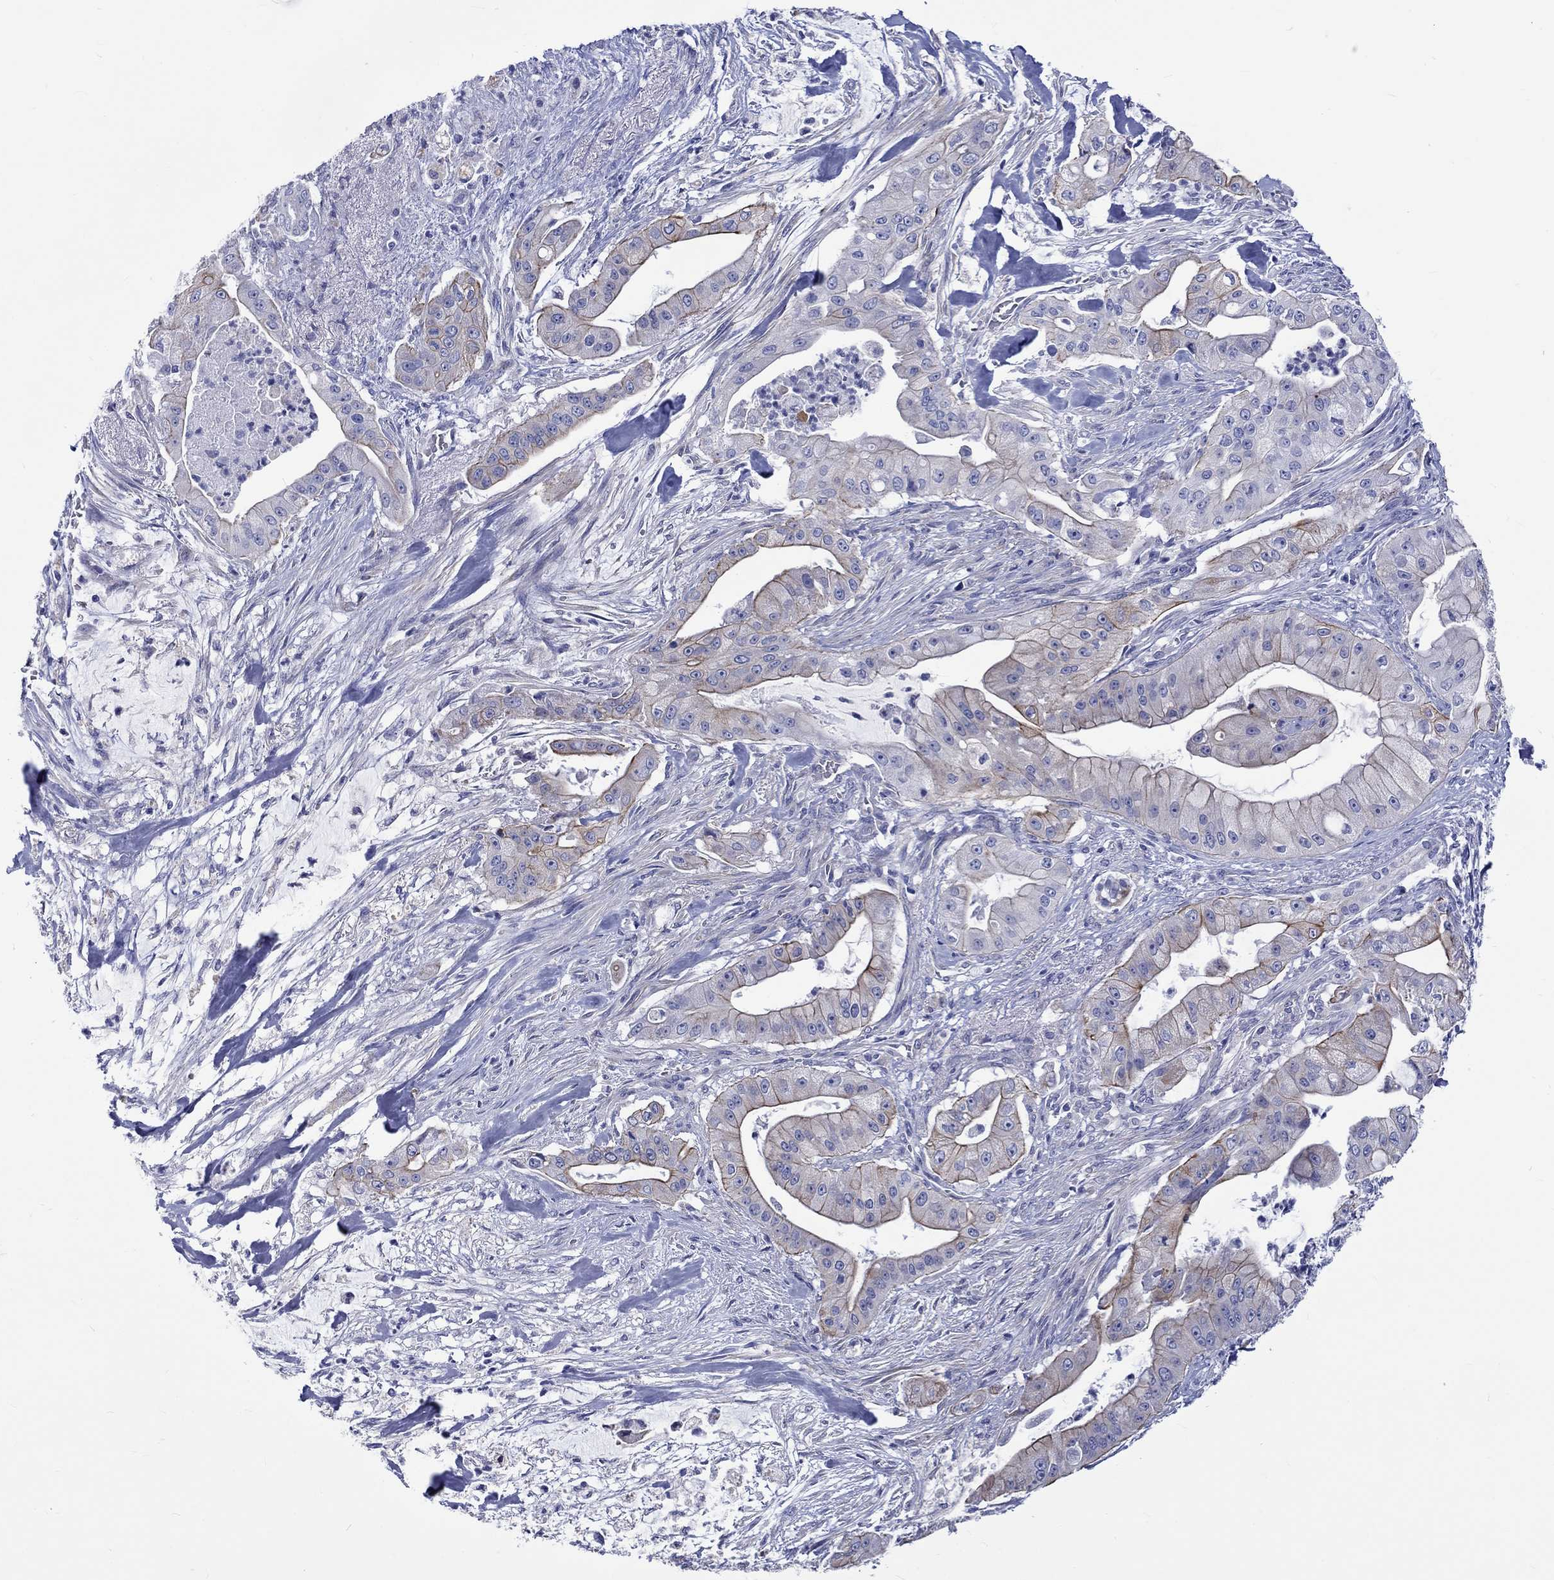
{"staining": {"intensity": "moderate", "quantity": "25%-75%", "location": "cytoplasmic/membranous"}, "tissue": "pancreatic cancer", "cell_type": "Tumor cells", "image_type": "cancer", "snomed": [{"axis": "morphology", "description": "Normal tissue, NOS"}, {"axis": "morphology", "description": "Inflammation, NOS"}, {"axis": "morphology", "description": "Adenocarcinoma, NOS"}, {"axis": "topography", "description": "Pancreas"}], "caption": "Immunohistochemical staining of pancreatic adenocarcinoma reveals moderate cytoplasmic/membranous protein expression in approximately 25%-75% of tumor cells.", "gene": "SH2D7", "patient": {"sex": "male", "age": 57}}